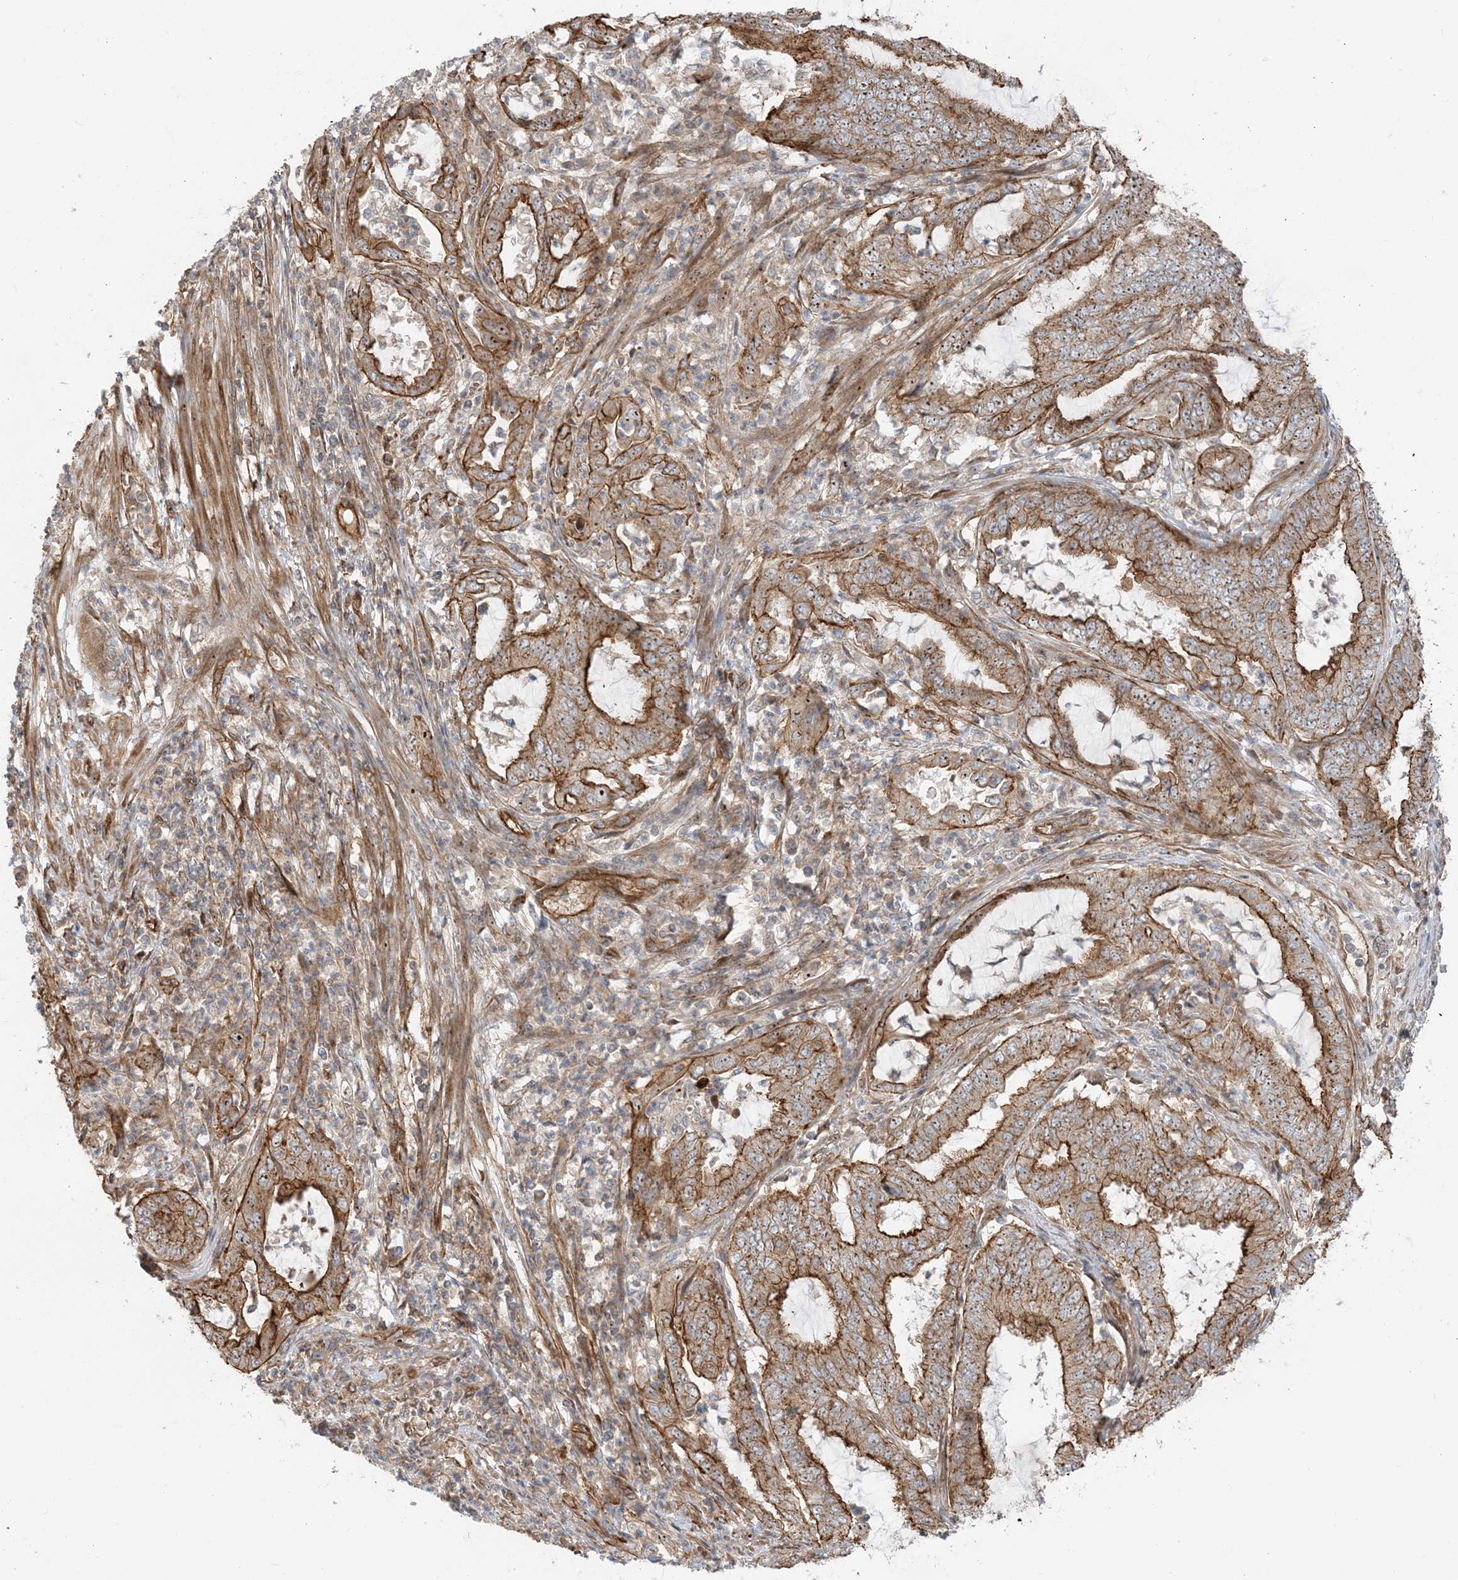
{"staining": {"intensity": "moderate", "quantity": ">75%", "location": "cytoplasmic/membranous"}, "tissue": "endometrial cancer", "cell_type": "Tumor cells", "image_type": "cancer", "snomed": [{"axis": "morphology", "description": "Adenocarcinoma, NOS"}, {"axis": "topography", "description": "Endometrium"}], "caption": "Protein staining of endometrial cancer tissue exhibits moderate cytoplasmic/membranous expression in about >75% of tumor cells.", "gene": "MYL5", "patient": {"sex": "female", "age": 51}}